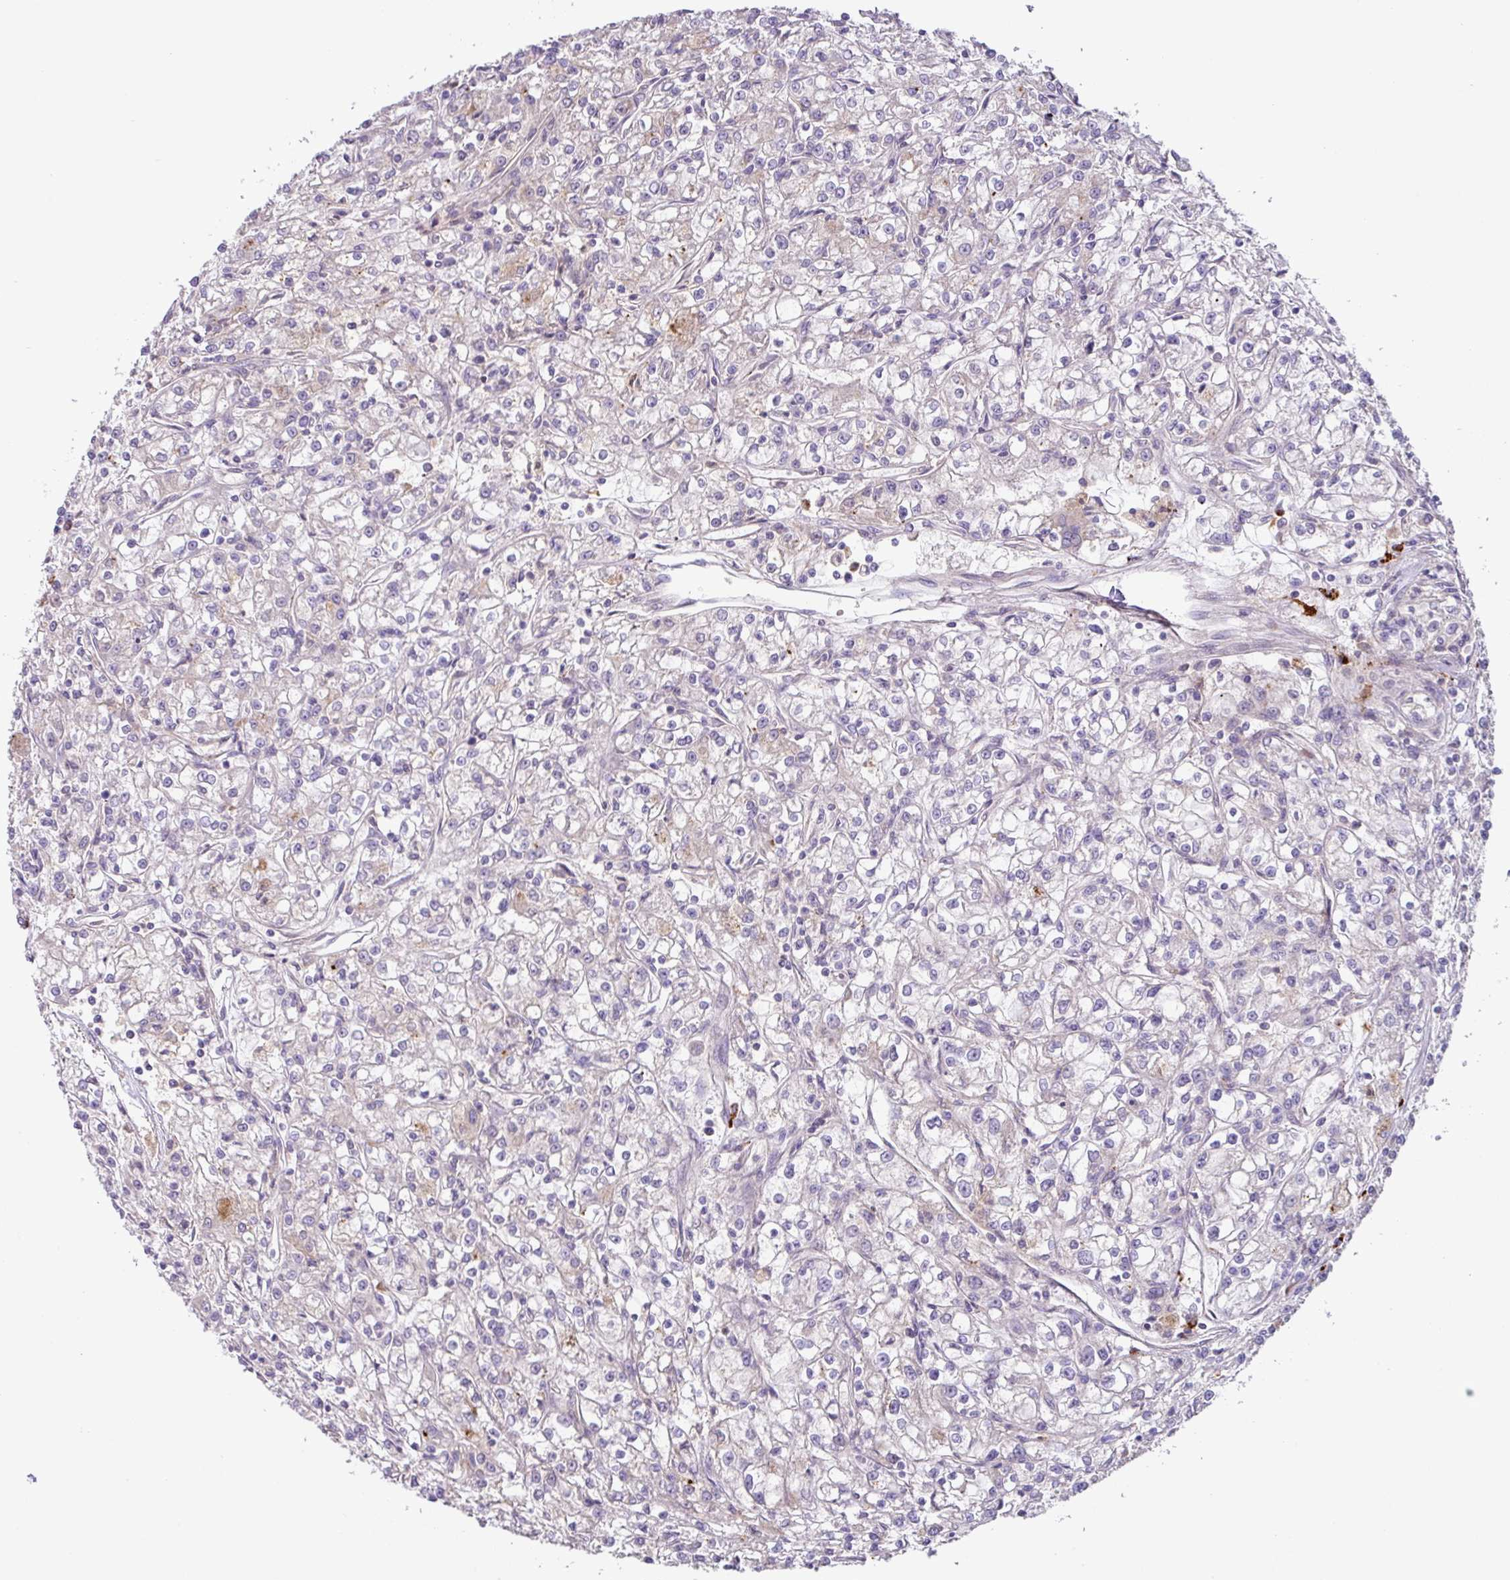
{"staining": {"intensity": "negative", "quantity": "none", "location": "none"}, "tissue": "renal cancer", "cell_type": "Tumor cells", "image_type": "cancer", "snomed": [{"axis": "morphology", "description": "Adenocarcinoma, NOS"}, {"axis": "topography", "description": "Kidney"}], "caption": "Adenocarcinoma (renal) was stained to show a protein in brown. There is no significant positivity in tumor cells. (Stains: DAB immunohistochemistry (IHC) with hematoxylin counter stain, Microscopy: brightfield microscopy at high magnification).", "gene": "PLEKHH3", "patient": {"sex": "female", "age": 59}}